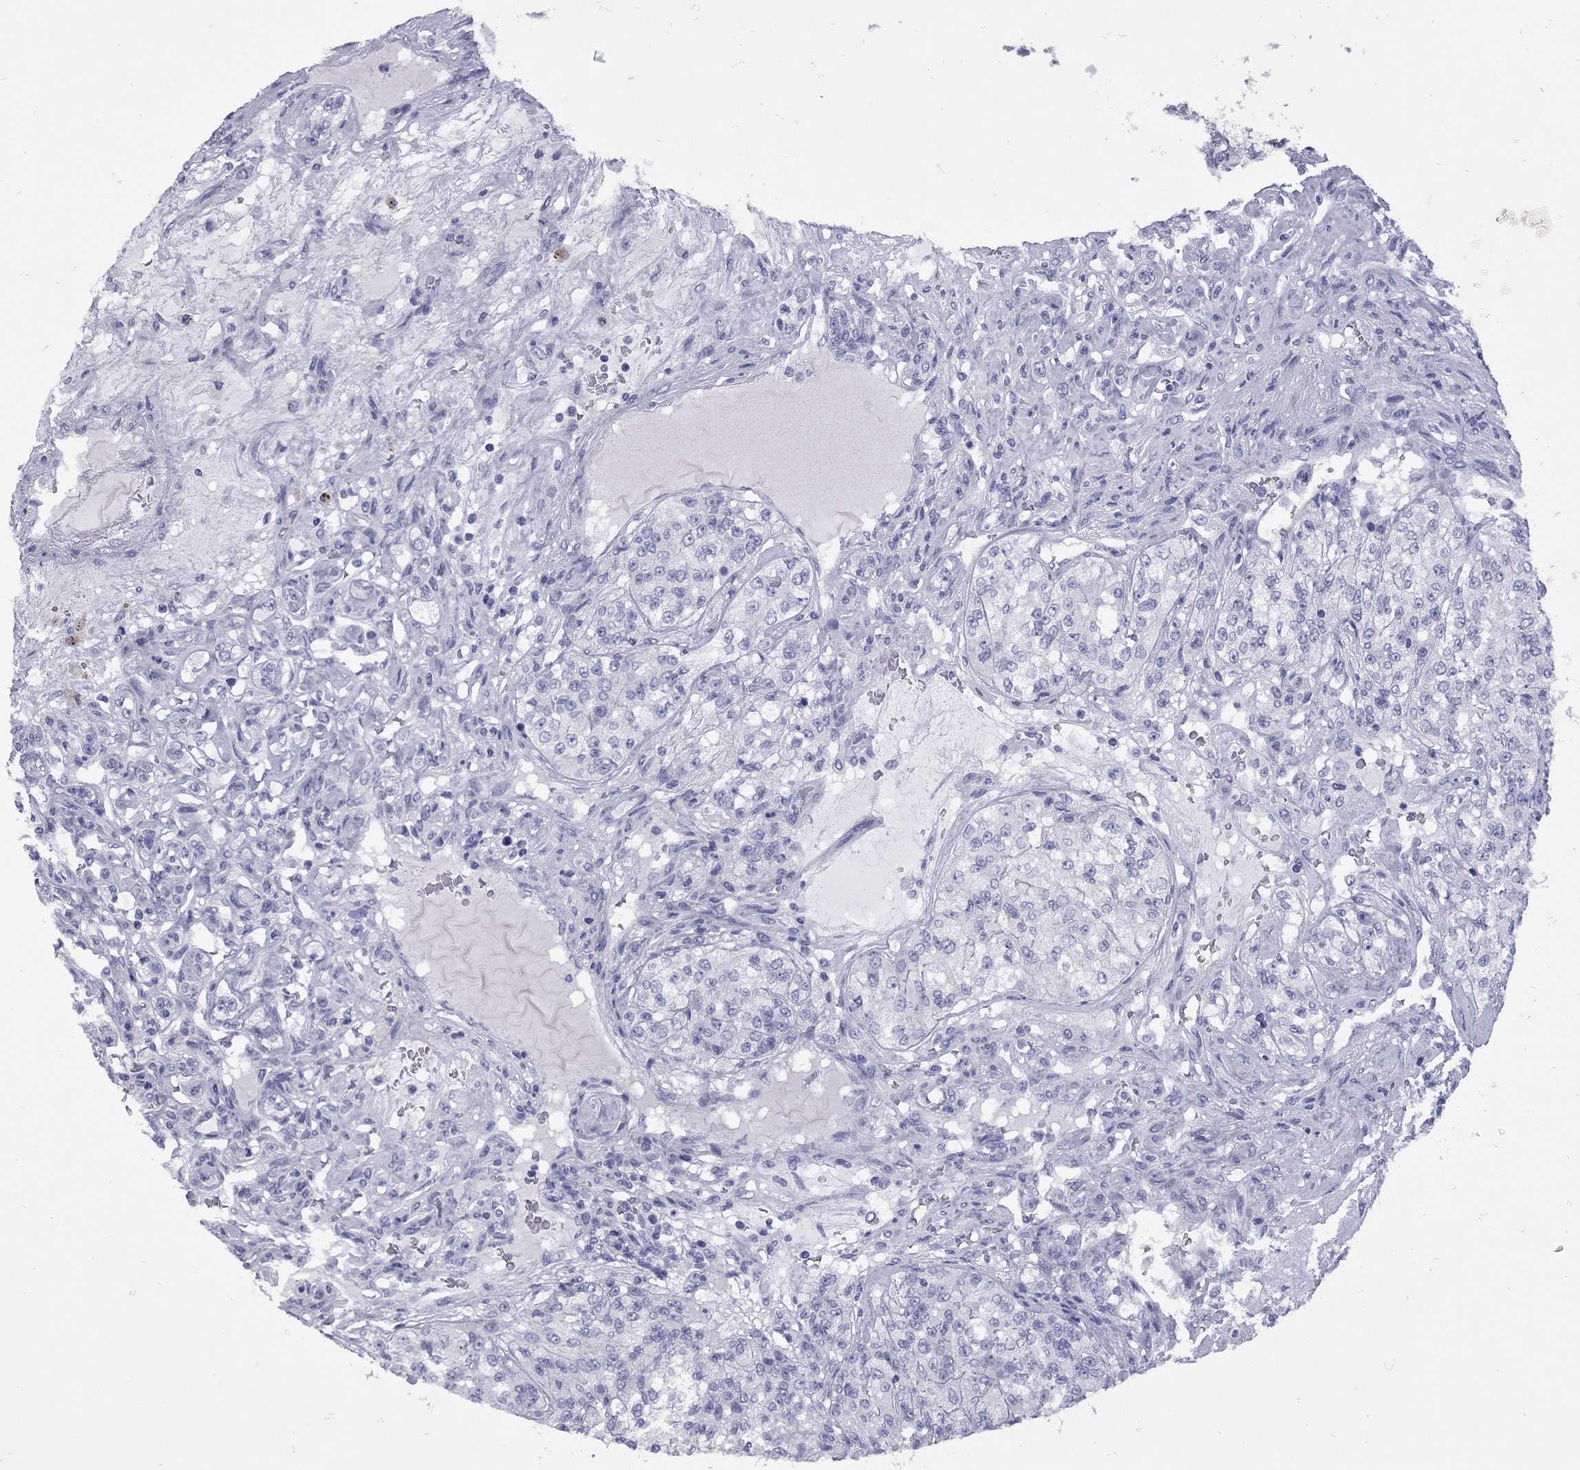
{"staining": {"intensity": "negative", "quantity": "none", "location": "none"}, "tissue": "renal cancer", "cell_type": "Tumor cells", "image_type": "cancer", "snomed": [{"axis": "morphology", "description": "Adenocarcinoma, NOS"}, {"axis": "topography", "description": "Kidney"}], "caption": "Immunohistochemistry photomicrograph of neoplastic tissue: renal adenocarcinoma stained with DAB (3,3'-diaminobenzidine) demonstrates no significant protein staining in tumor cells.", "gene": "EPPIN", "patient": {"sex": "female", "age": 63}}